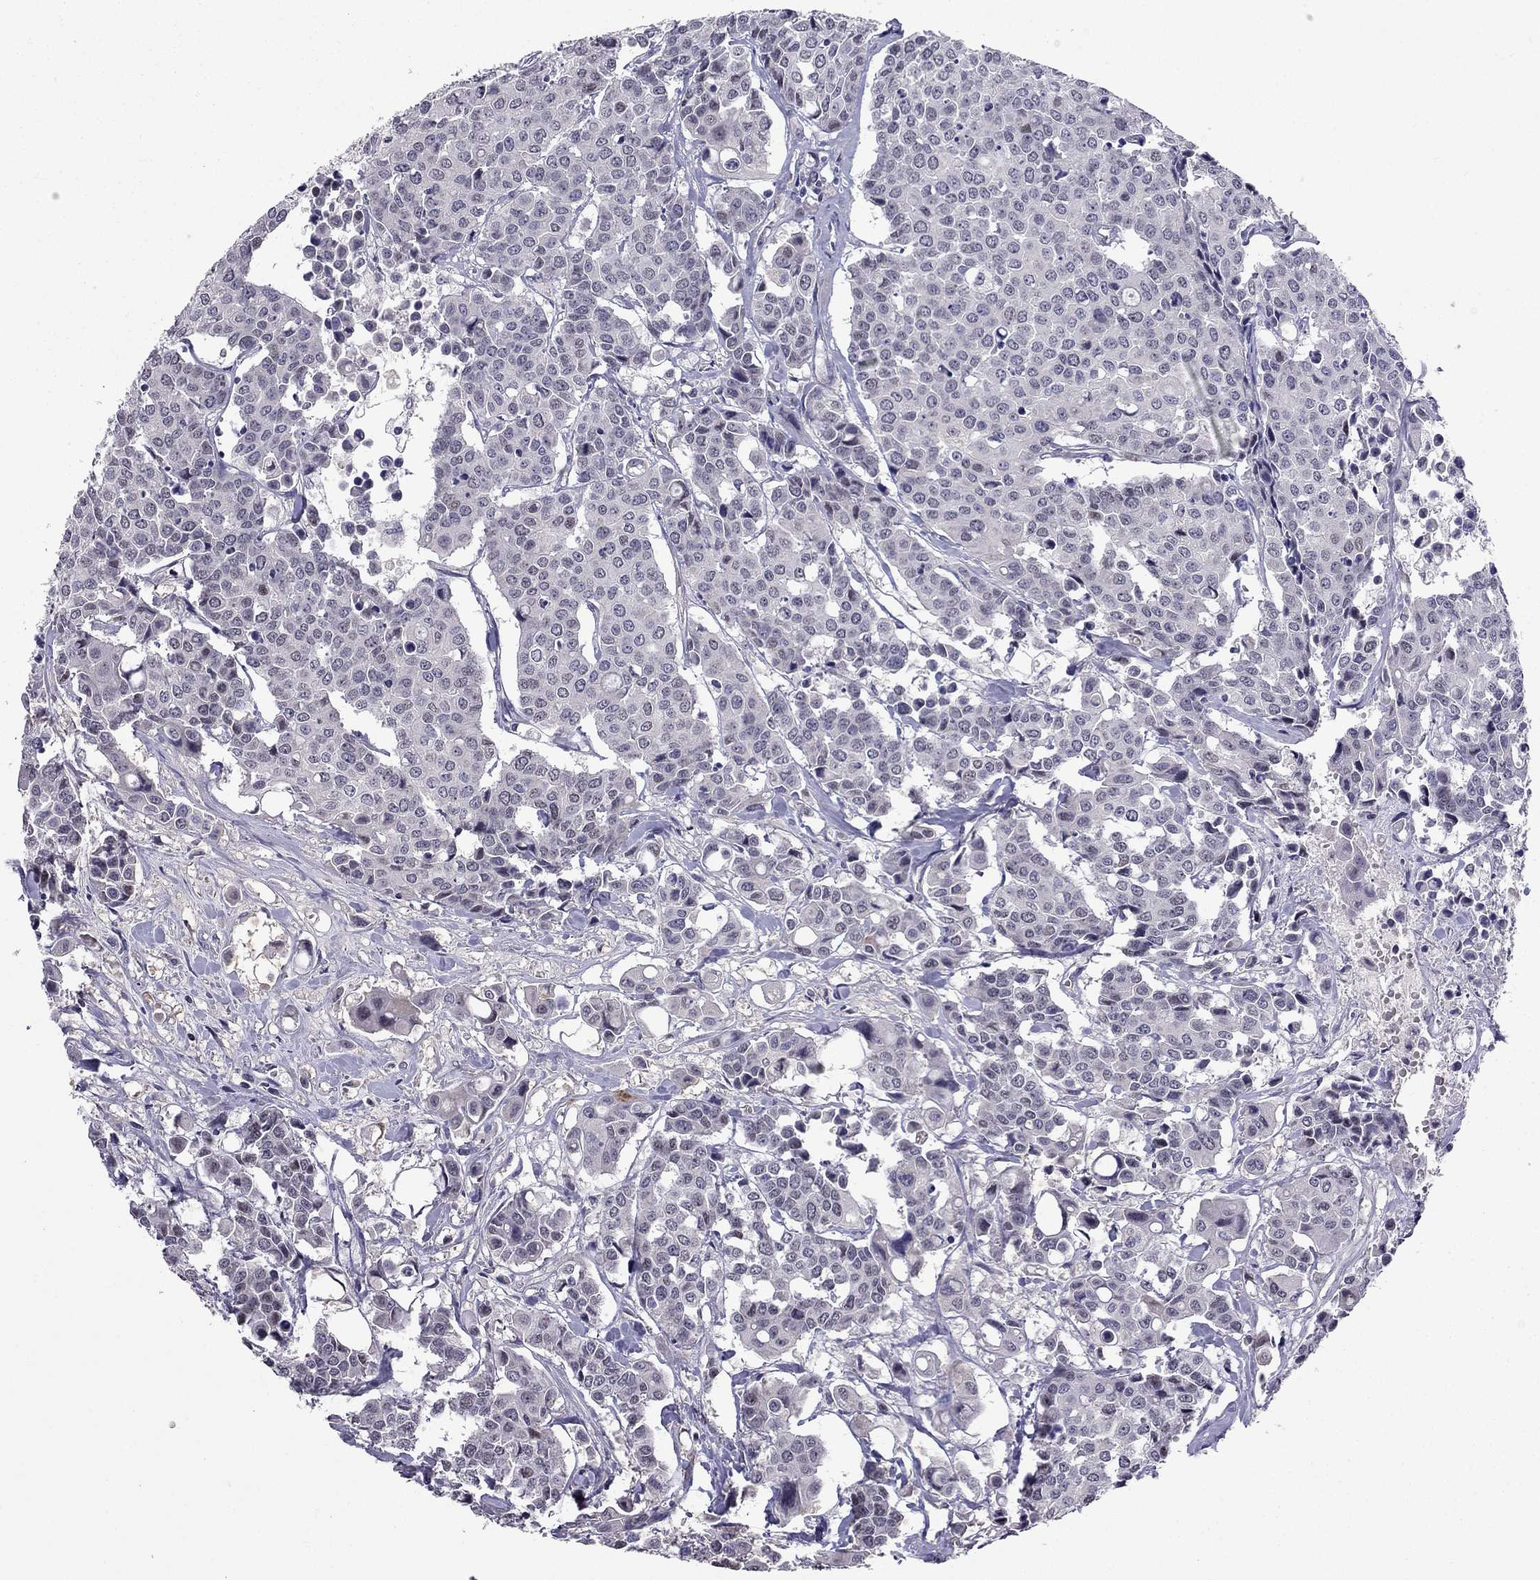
{"staining": {"intensity": "negative", "quantity": "none", "location": "none"}, "tissue": "carcinoid", "cell_type": "Tumor cells", "image_type": "cancer", "snomed": [{"axis": "morphology", "description": "Carcinoid, malignant, NOS"}, {"axis": "topography", "description": "Colon"}], "caption": "Human malignant carcinoid stained for a protein using immunohistochemistry shows no positivity in tumor cells.", "gene": "SLC6A2", "patient": {"sex": "male", "age": 81}}